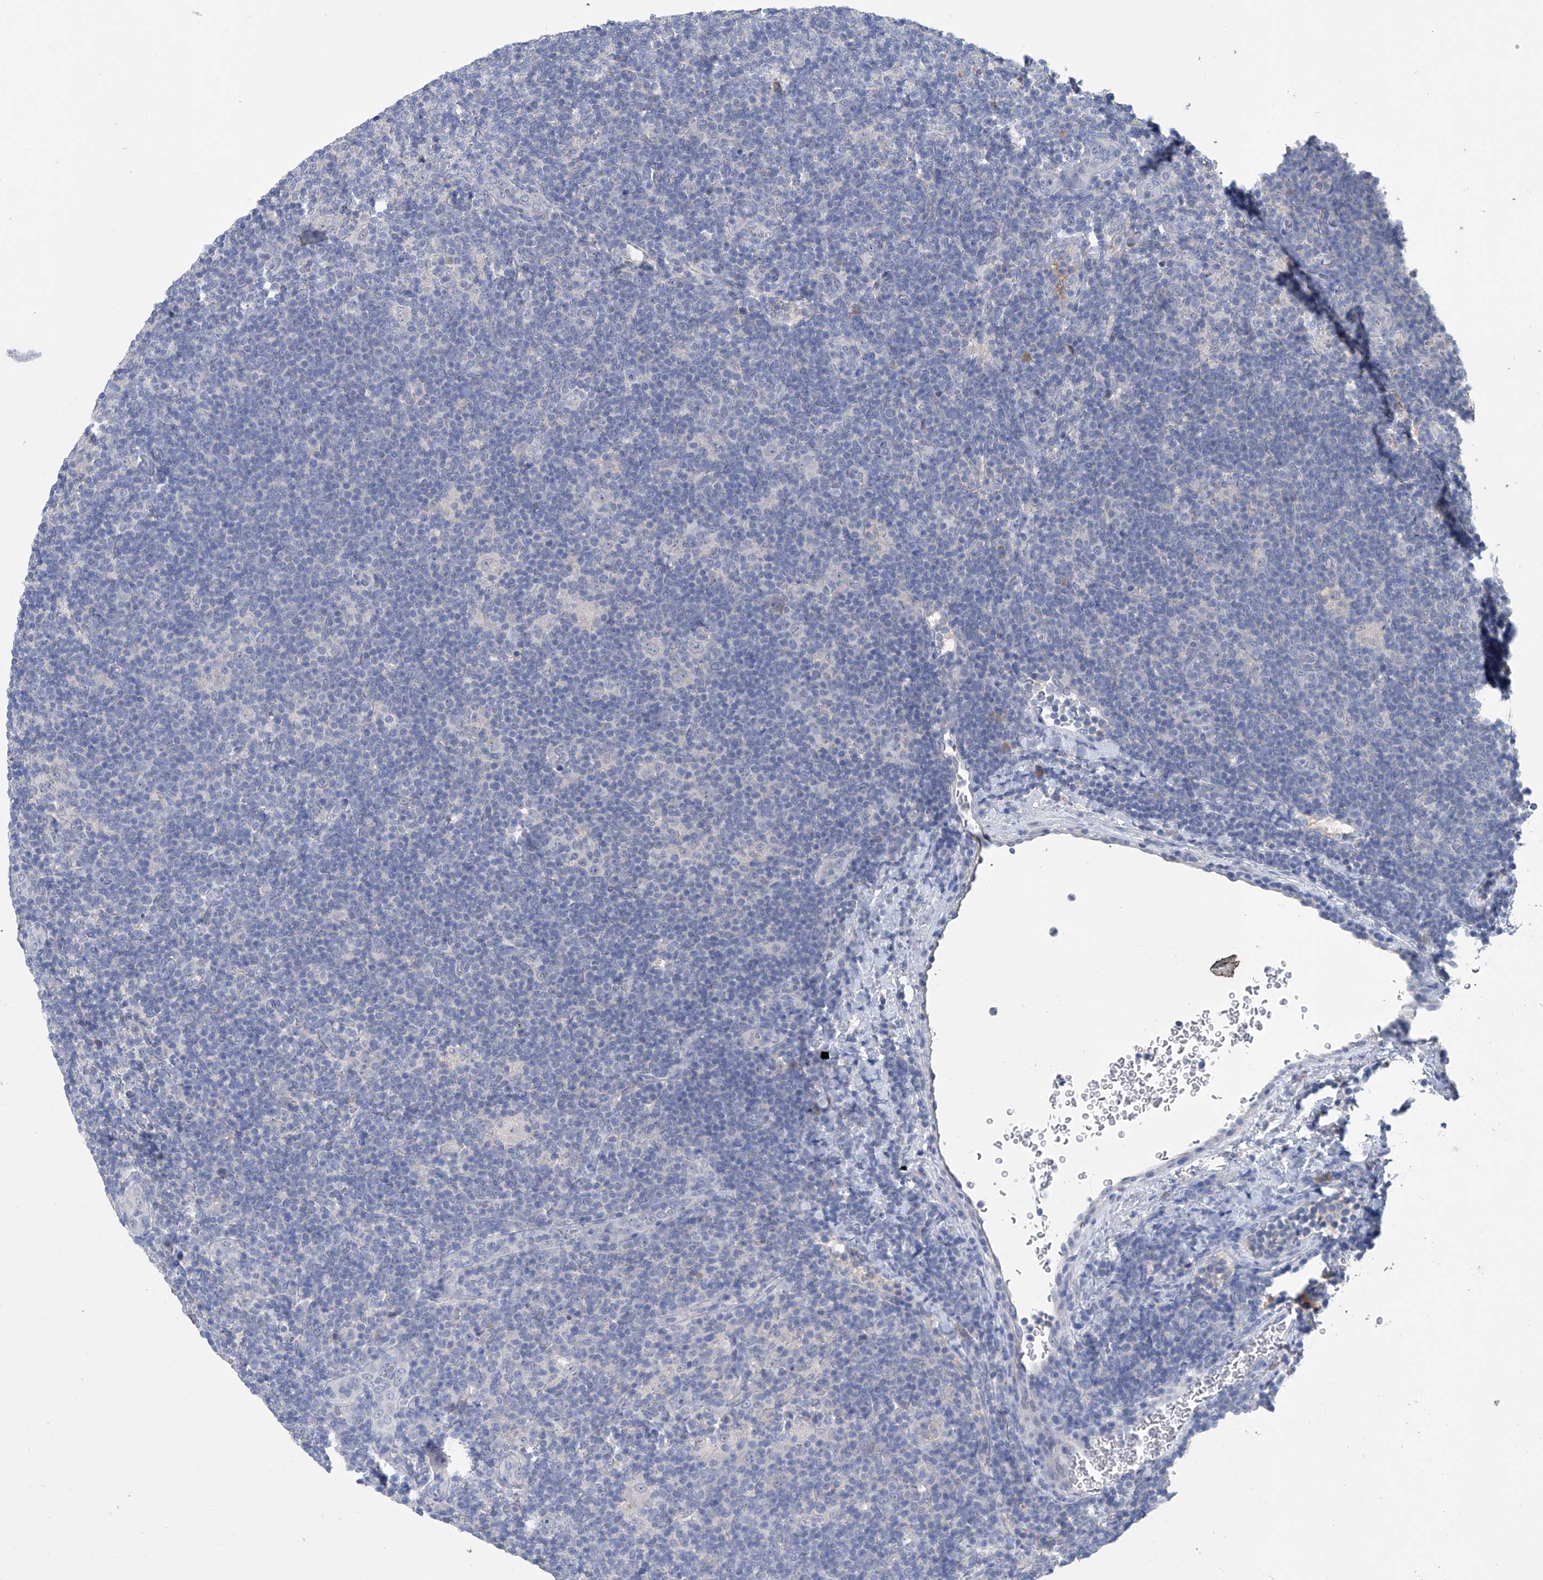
{"staining": {"intensity": "negative", "quantity": "none", "location": "none"}, "tissue": "lymphoma", "cell_type": "Tumor cells", "image_type": "cancer", "snomed": [{"axis": "morphology", "description": "Hodgkin's disease, NOS"}, {"axis": "topography", "description": "Lymph node"}], "caption": "High power microscopy image of an IHC micrograph of lymphoma, revealing no significant expression in tumor cells.", "gene": "PCSK5", "patient": {"sex": "female", "age": 57}}